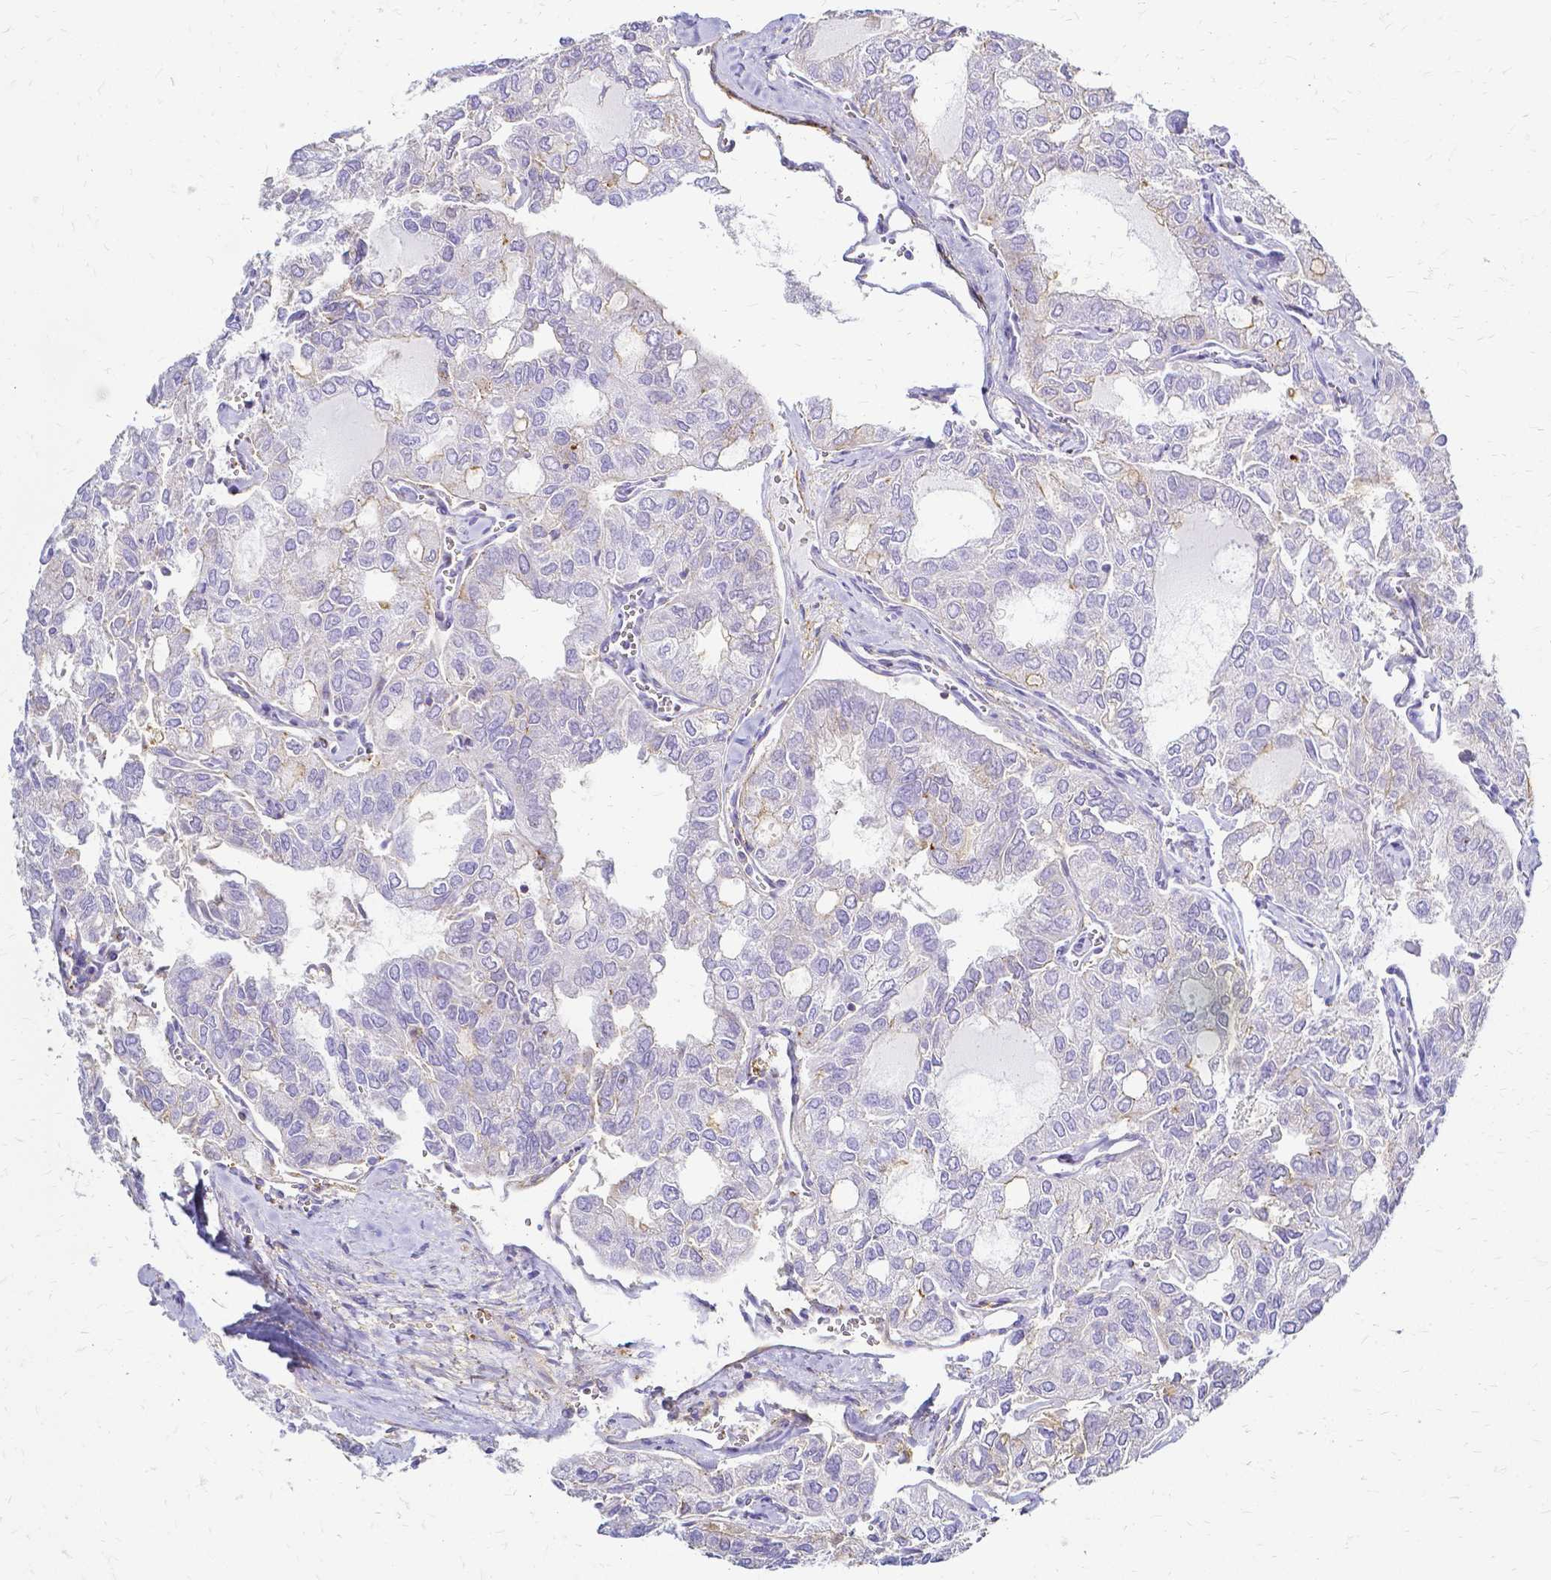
{"staining": {"intensity": "negative", "quantity": "none", "location": "none"}, "tissue": "thyroid cancer", "cell_type": "Tumor cells", "image_type": "cancer", "snomed": [{"axis": "morphology", "description": "Follicular adenoma carcinoma, NOS"}, {"axis": "topography", "description": "Thyroid gland"}], "caption": "DAB (3,3'-diaminobenzidine) immunohistochemical staining of human thyroid follicular adenoma carcinoma demonstrates no significant staining in tumor cells.", "gene": "HSPA12A", "patient": {"sex": "male", "age": 75}}